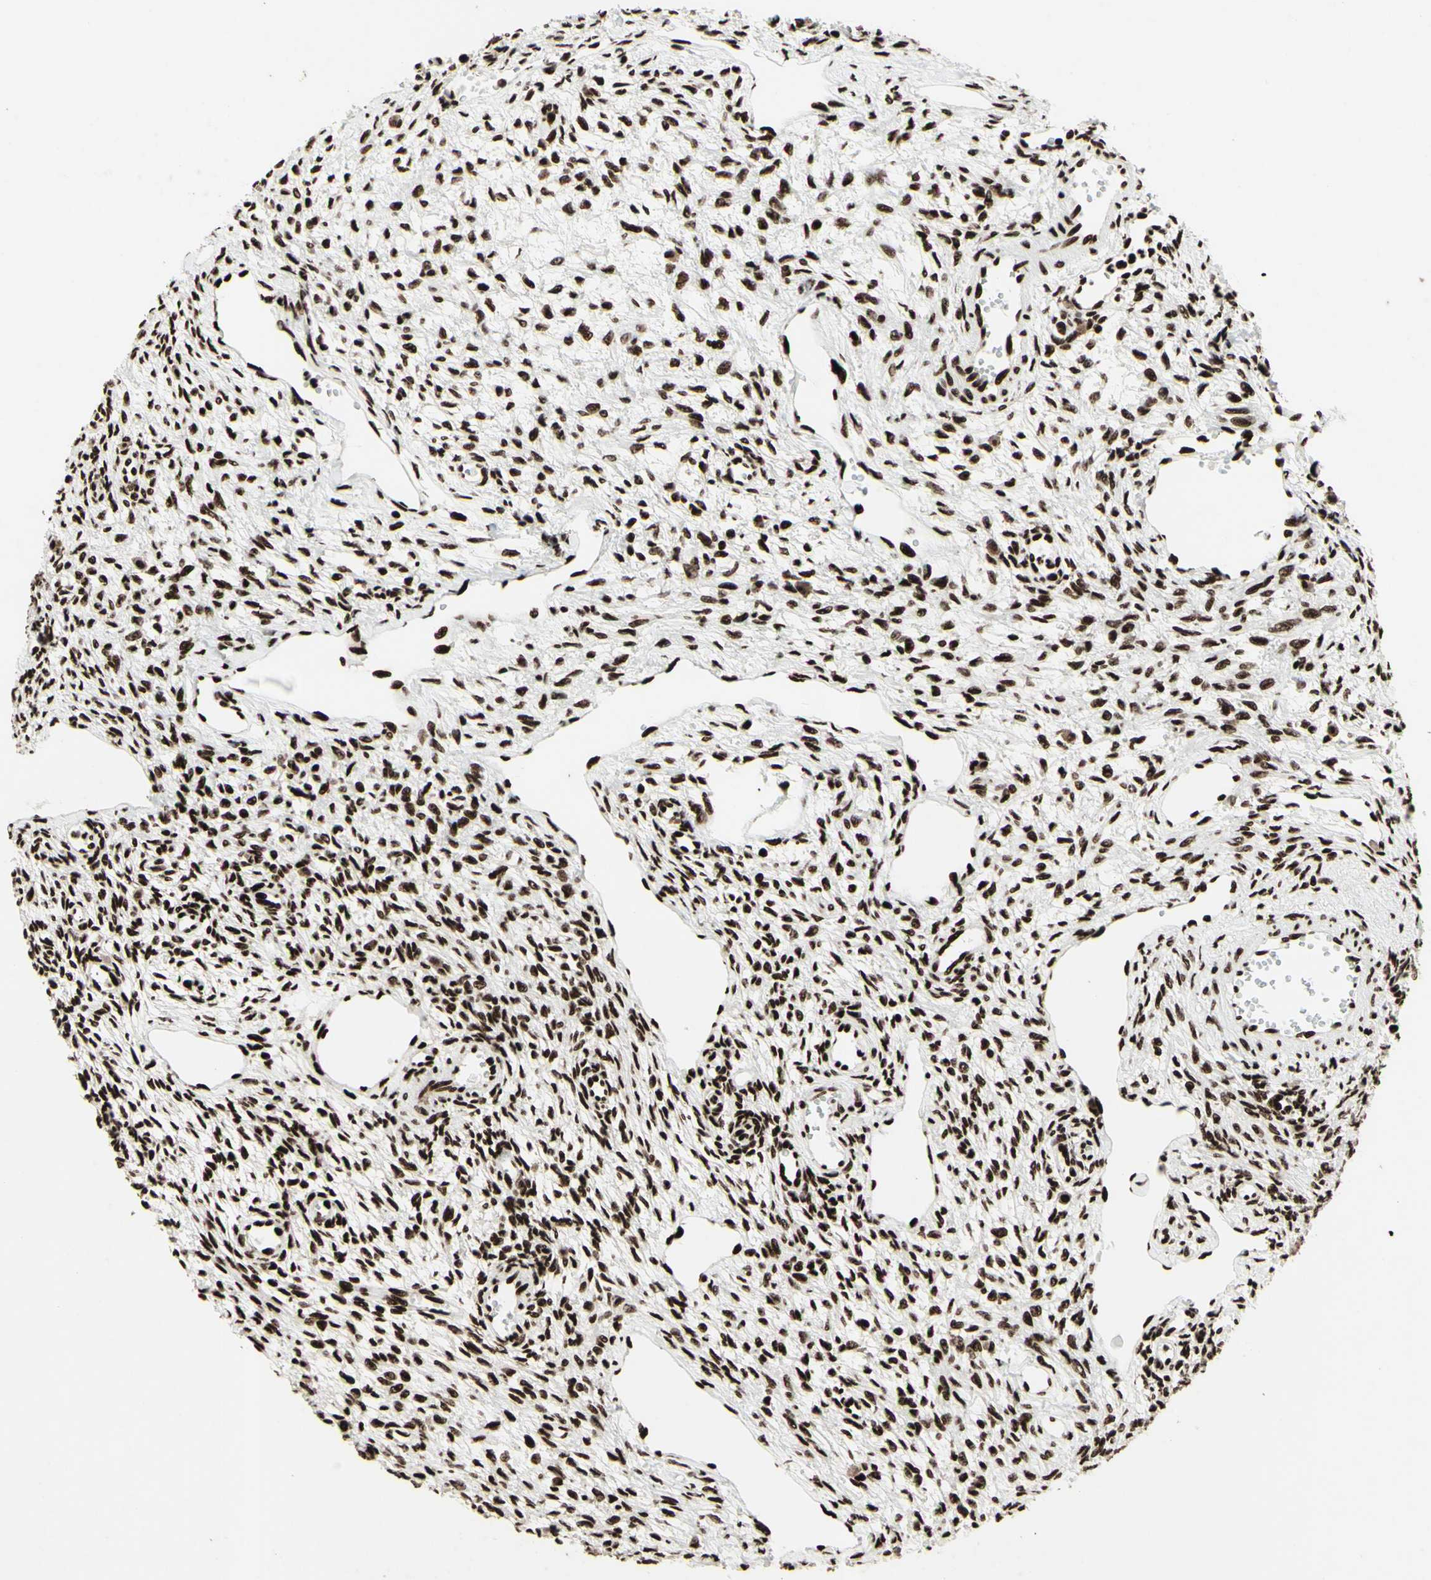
{"staining": {"intensity": "strong", "quantity": ">75%", "location": "nuclear"}, "tissue": "ovary", "cell_type": "Ovarian stroma cells", "image_type": "normal", "snomed": [{"axis": "morphology", "description": "Normal tissue, NOS"}, {"axis": "topography", "description": "Ovary"}], "caption": "Benign ovary shows strong nuclear expression in approximately >75% of ovarian stroma cells.", "gene": "U2AF2", "patient": {"sex": "female", "age": 33}}